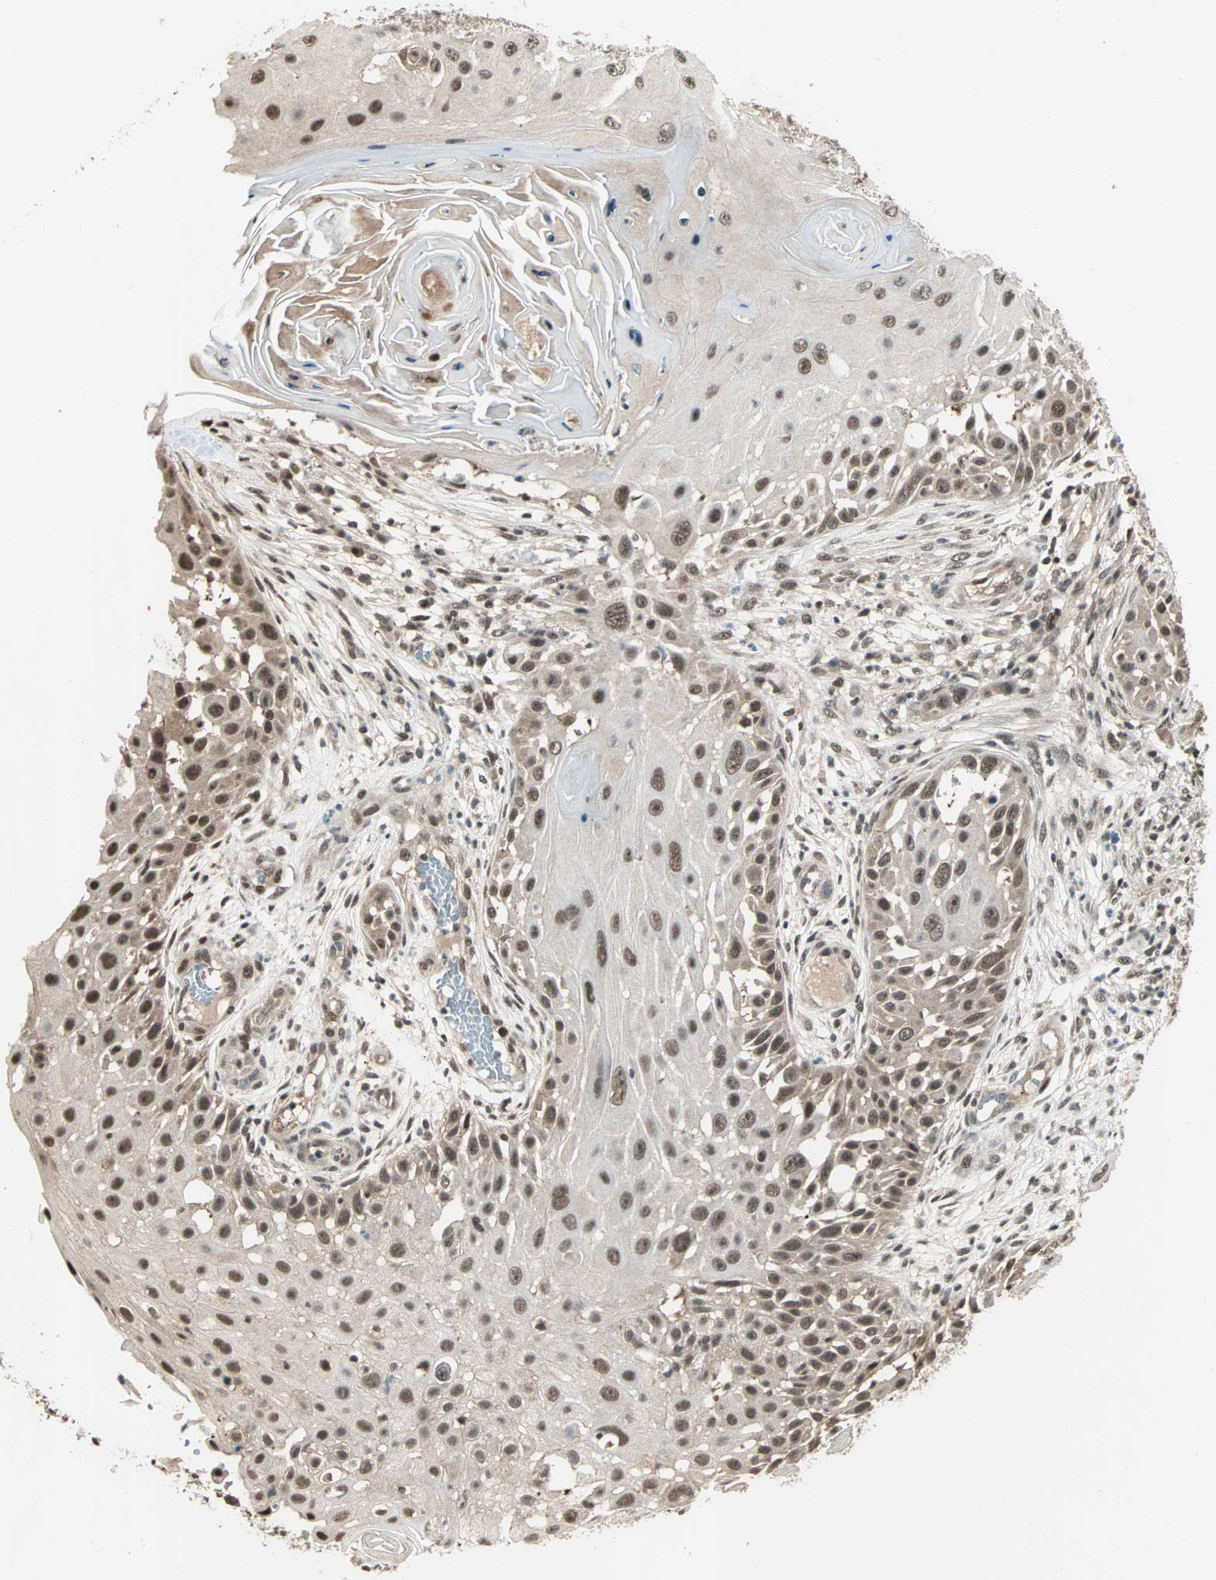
{"staining": {"intensity": "moderate", "quantity": ">75%", "location": "nuclear"}, "tissue": "skin cancer", "cell_type": "Tumor cells", "image_type": "cancer", "snomed": [{"axis": "morphology", "description": "Squamous cell carcinoma, NOS"}, {"axis": "topography", "description": "Skin"}], "caption": "Human skin cancer (squamous cell carcinoma) stained for a protein (brown) shows moderate nuclear positive positivity in about >75% of tumor cells.", "gene": "ZNF701", "patient": {"sex": "female", "age": 44}}